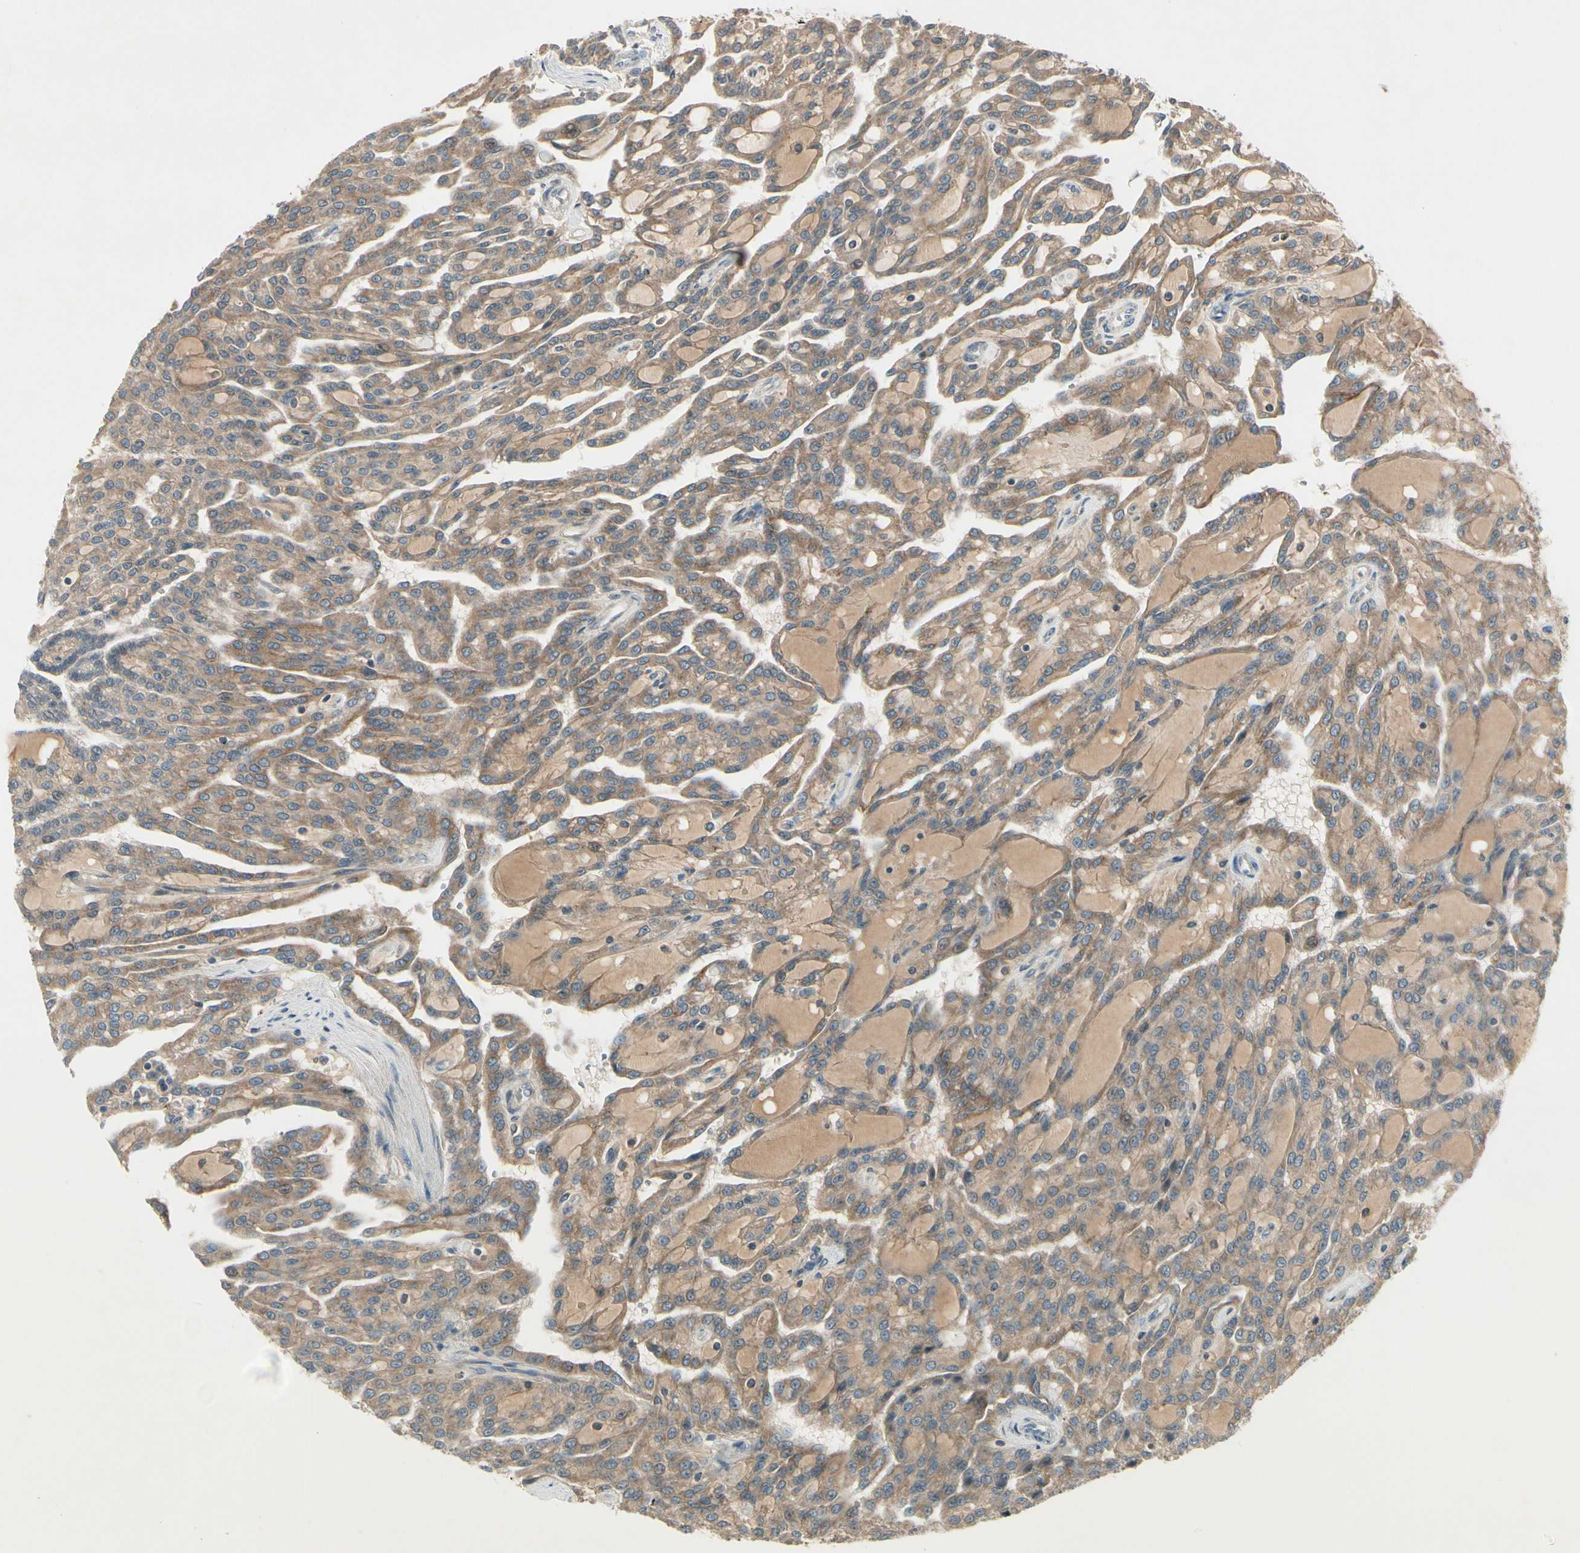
{"staining": {"intensity": "moderate", "quantity": ">75%", "location": "cytoplasmic/membranous"}, "tissue": "renal cancer", "cell_type": "Tumor cells", "image_type": "cancer", "snomed": [{"axis": "morphology", "description": "Adenocarcinoma, NOS"}, {"axis": "topography", "description": "Kidney"}], "caption": "Protein staining of renal adenocarcinoma tissue exhibits moderate cytoplasmic/membranous positivity in about >75% of tumor cells.", "gene": "FHDC1", "patient": {"sex": "male", "age": 63}}